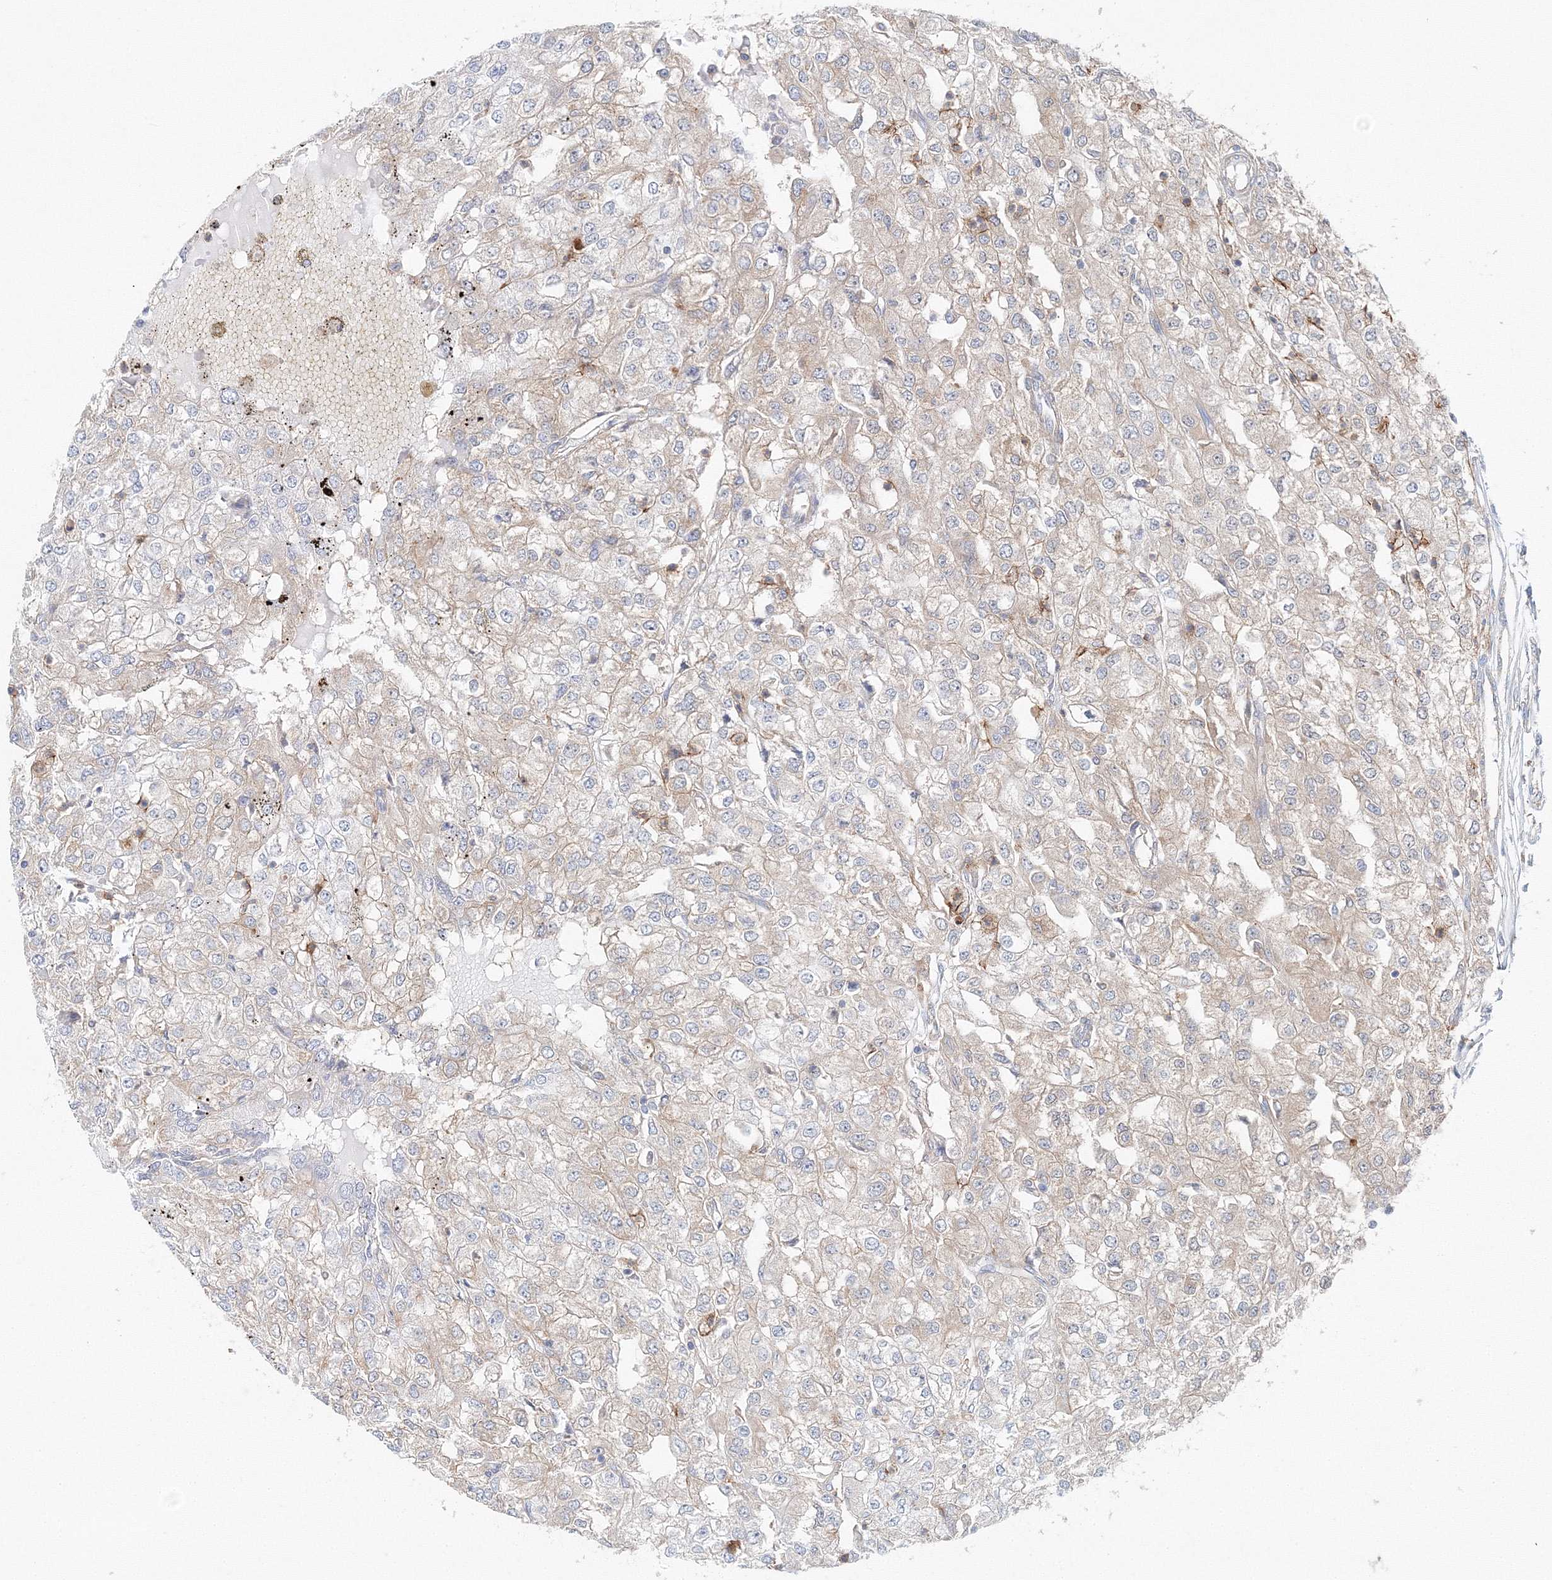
{"staining": {"intensity": "negative", "quantity": "none", "location": "none"}, "tissue": "renal cancer", "cell_type": "Tumor cells", "image_type": "cancer", "snomed": [{"axis": "morphology", "description": "Adenocarcinoma, NOS"}, {"axis": "topography", "description": "Kidney"}], "caption": "Tumor cells show no significant protein staining in adenocarcinoma (renal).", "gene": "TPRKB", "patient": {"sex": "female", "age": 54}}